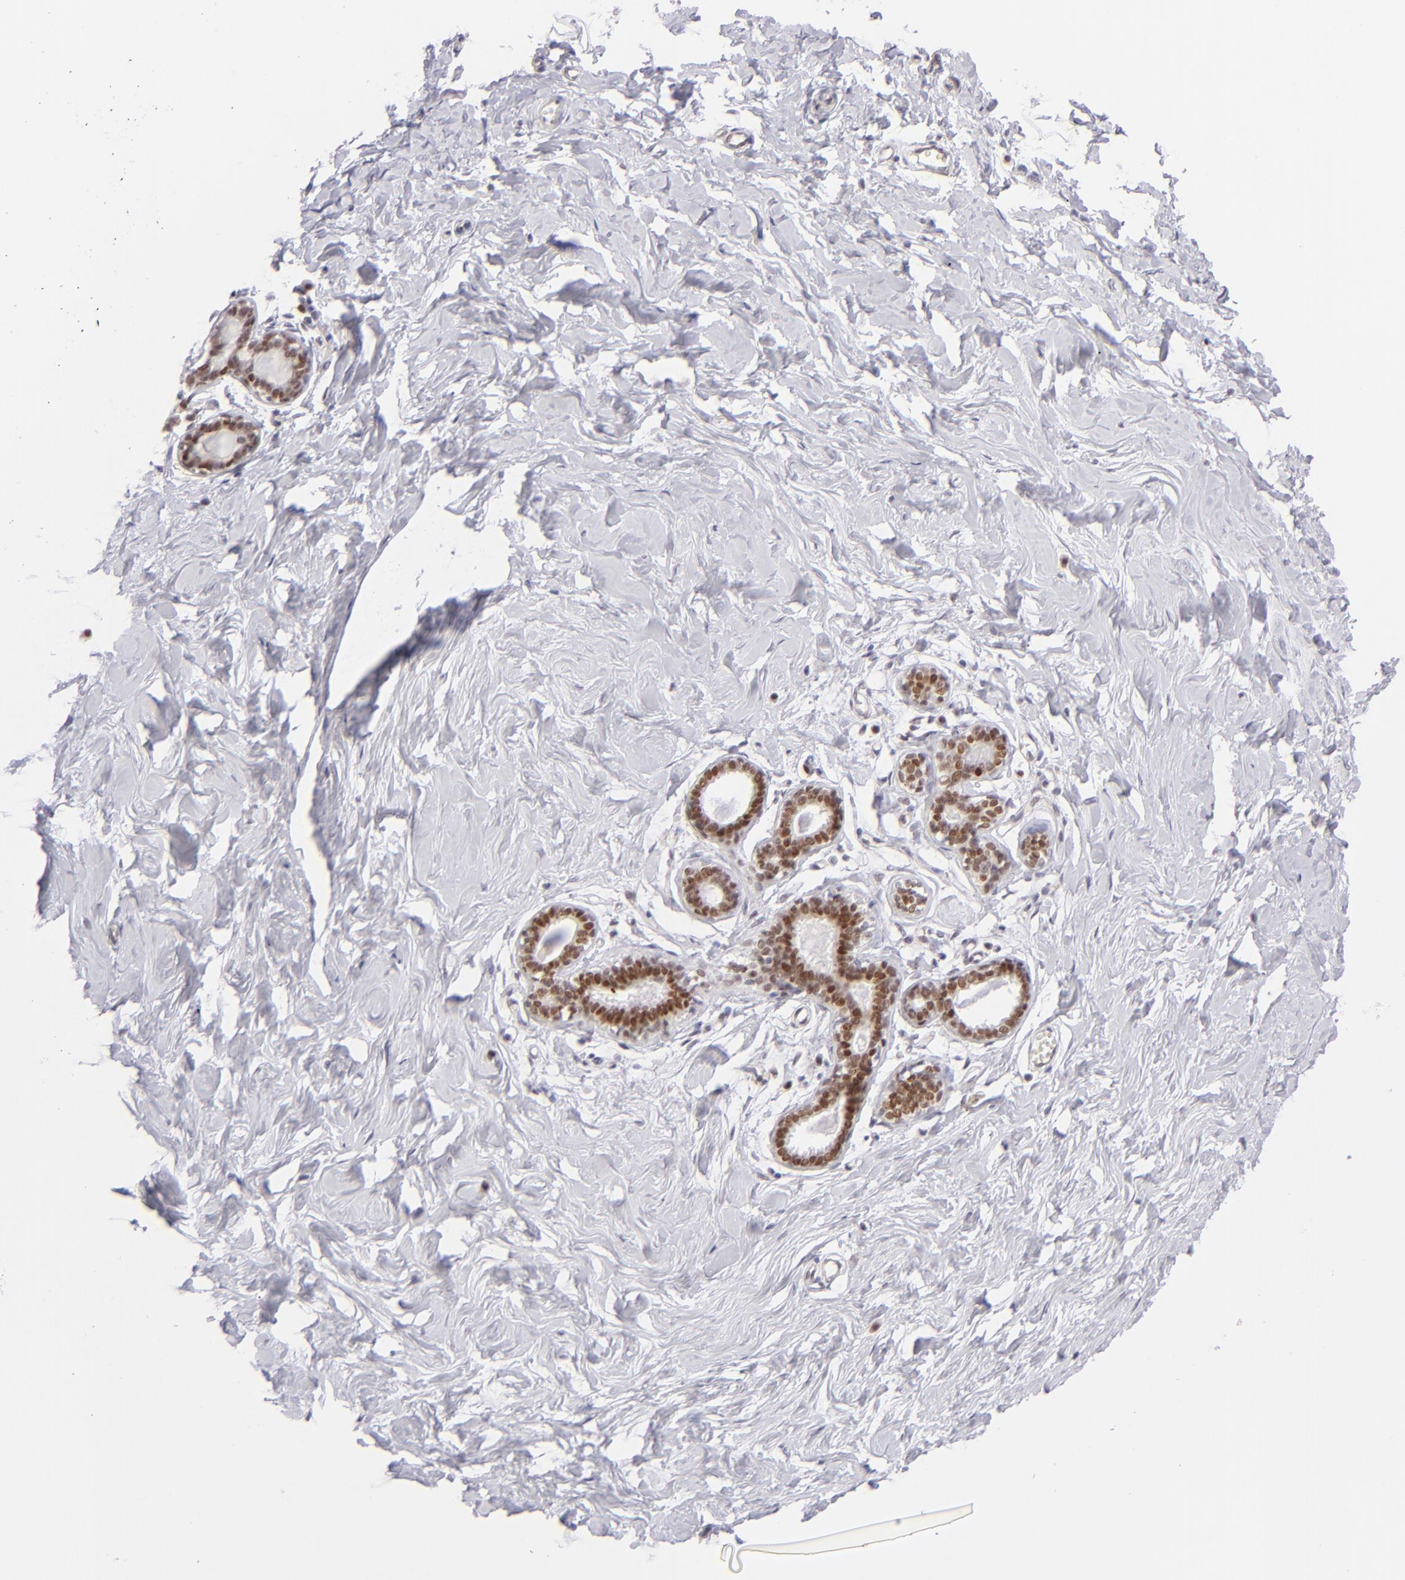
{"staining": {"intensity": "weak", "quantity": "25%-75%", "location": "nuclear"}, "tissue": "breast", "cell_type": "Adipocytes", "image_type": "normal", "snomed": [{"axis": "morphology", "description": "Normal tissue, NOS"}, {"axis": "topography", "description": "Breast"}], "caption": "Immunohistochemistry photomicrograph of unremarkable breast: breast stained using immunohistochemistry shows low levels of weak protein expression localized specifically in the nuclear of adipocytes, appearing as a nuclear brown color.", "gene": "POU2F1", "patient": {"sex": "female", "age": 23}}